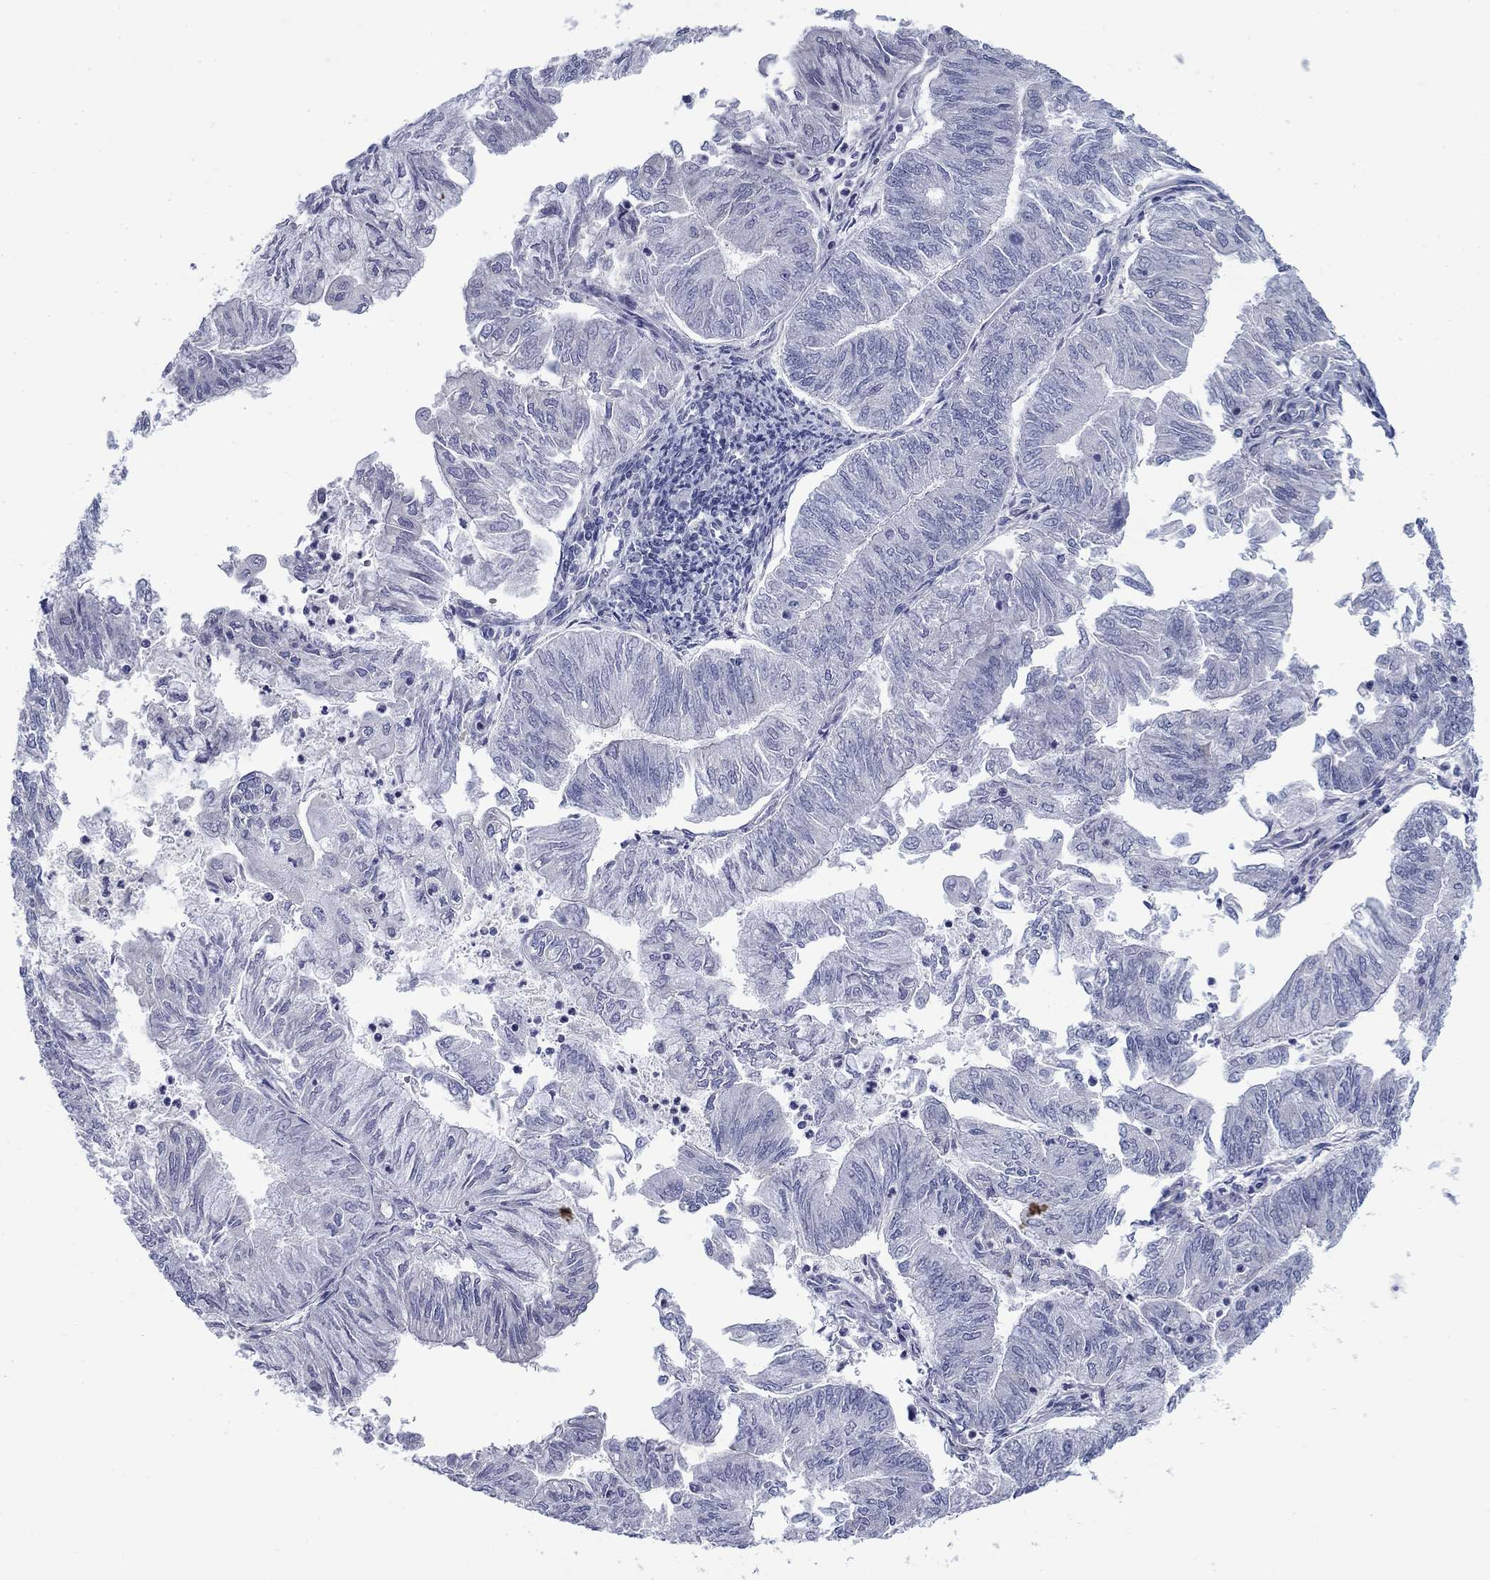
{"staining": {"intensity": "negative", "quantity": "none", "location": "none"}, "tissue": "endometrial cancer", "cell_type": "Tumor cells", "image_type": "cancer", "snomed": [{"axis": "morphology", "description": "Adenocarcinoma, NOS"}, {"axis": "topography", "description": "Endometrium"}], "caption": "The immunohistochemistry (IHC) histopathology image has no significant staining in tumor cells of endometrial adenocarcinoma tissue.", "gene": "FXR1", "patient": {"sex": "female", "age": 59}}